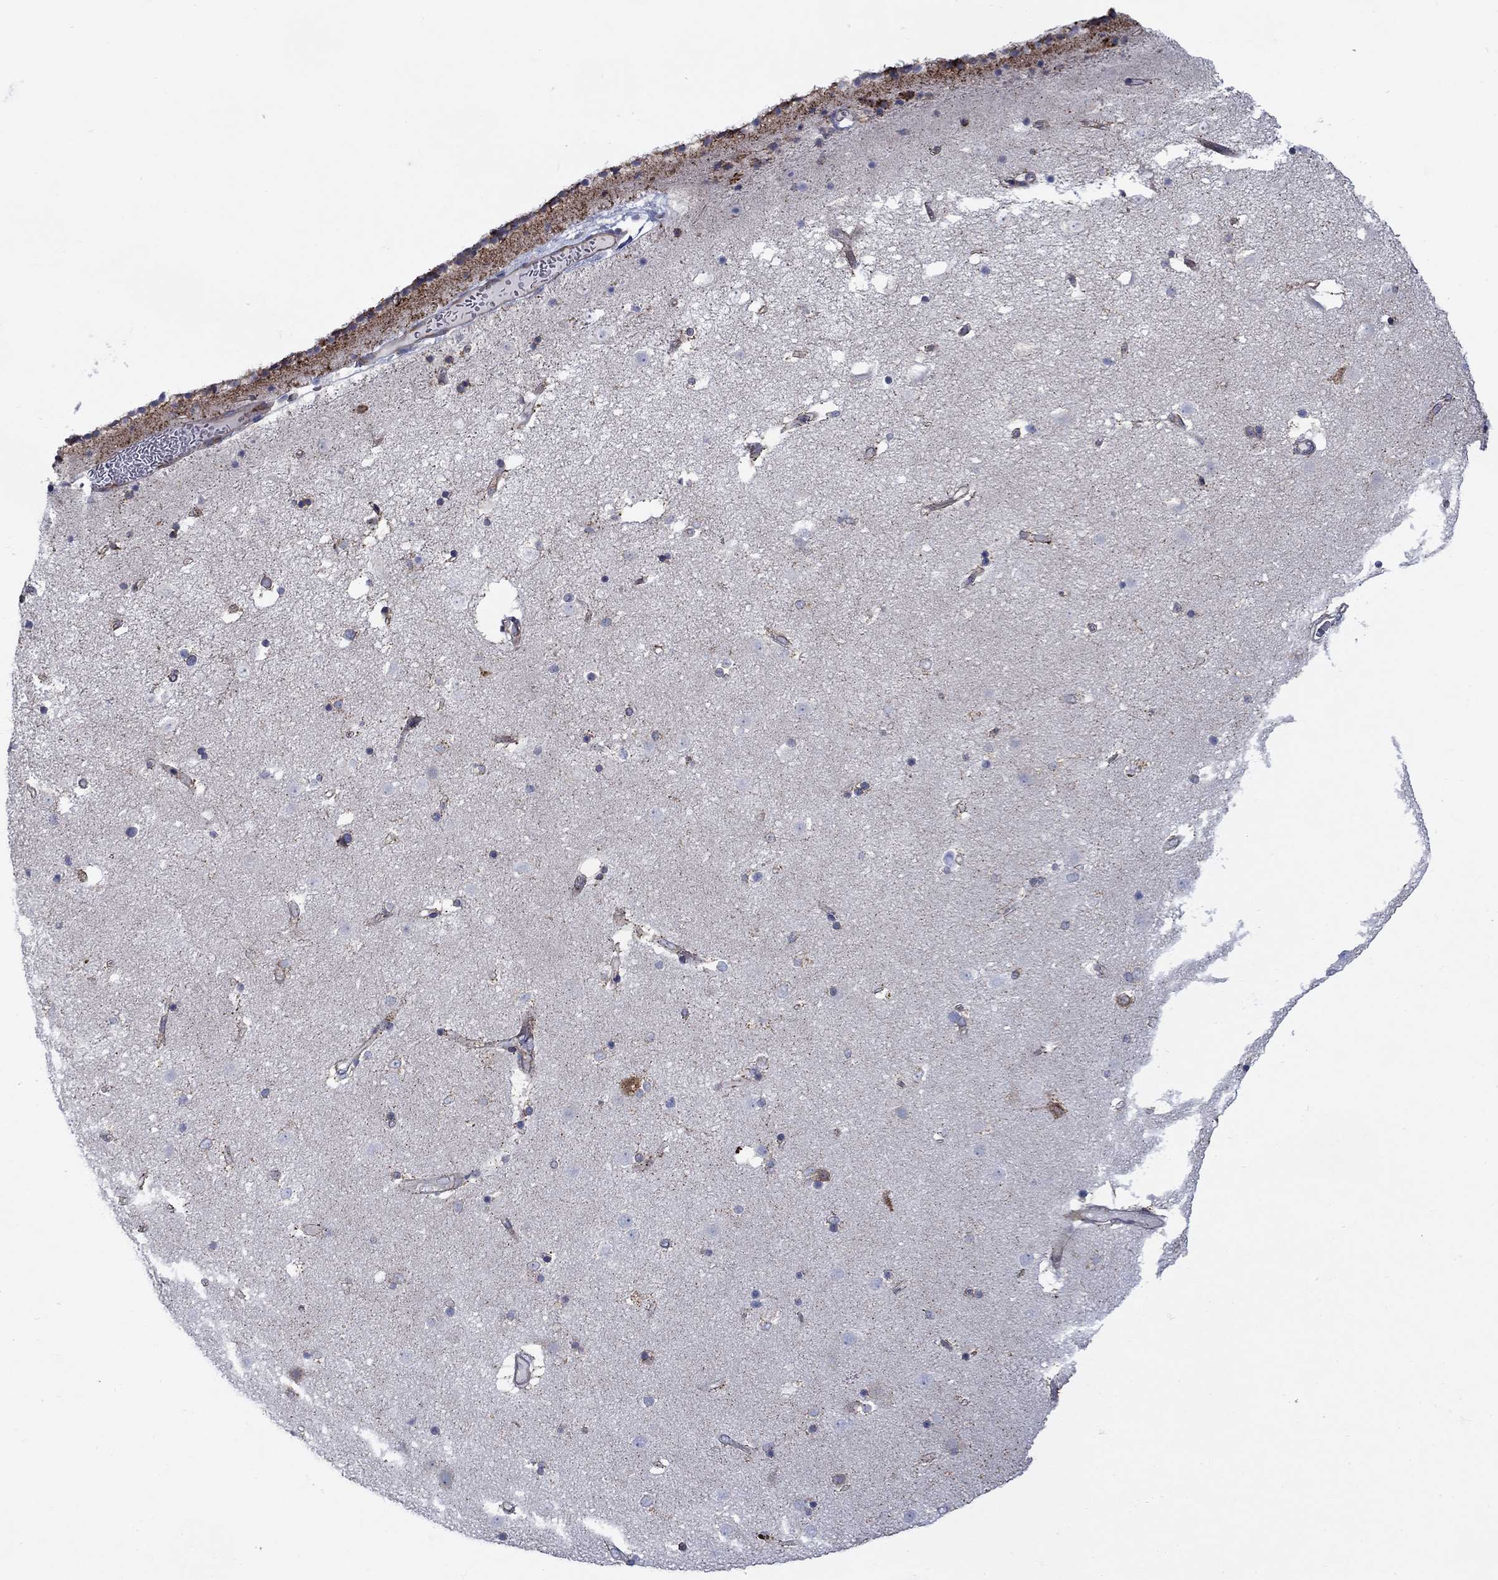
{"staining": {"intensity": "strong", "quantity": "<25%", "location": "cytoplasmic/membranous"}, "tissue": "caudate", "cell_type": "Glial cells", "image_type": "normal", "snomed": [{"axis": "morphology", "description": "Normal tissue, NOS"}, {"axis": "topography", "description": "Lateral ventricle wall"}], "caption": "Immunohistochemistry (DAB) staining of unremarkable human caudate exhibits strong cytoplasmic/membranous protein expression in approximately <25% of glial cells.", "gene": "FXR1", "patient": {"sex": "female", "age": 71}}